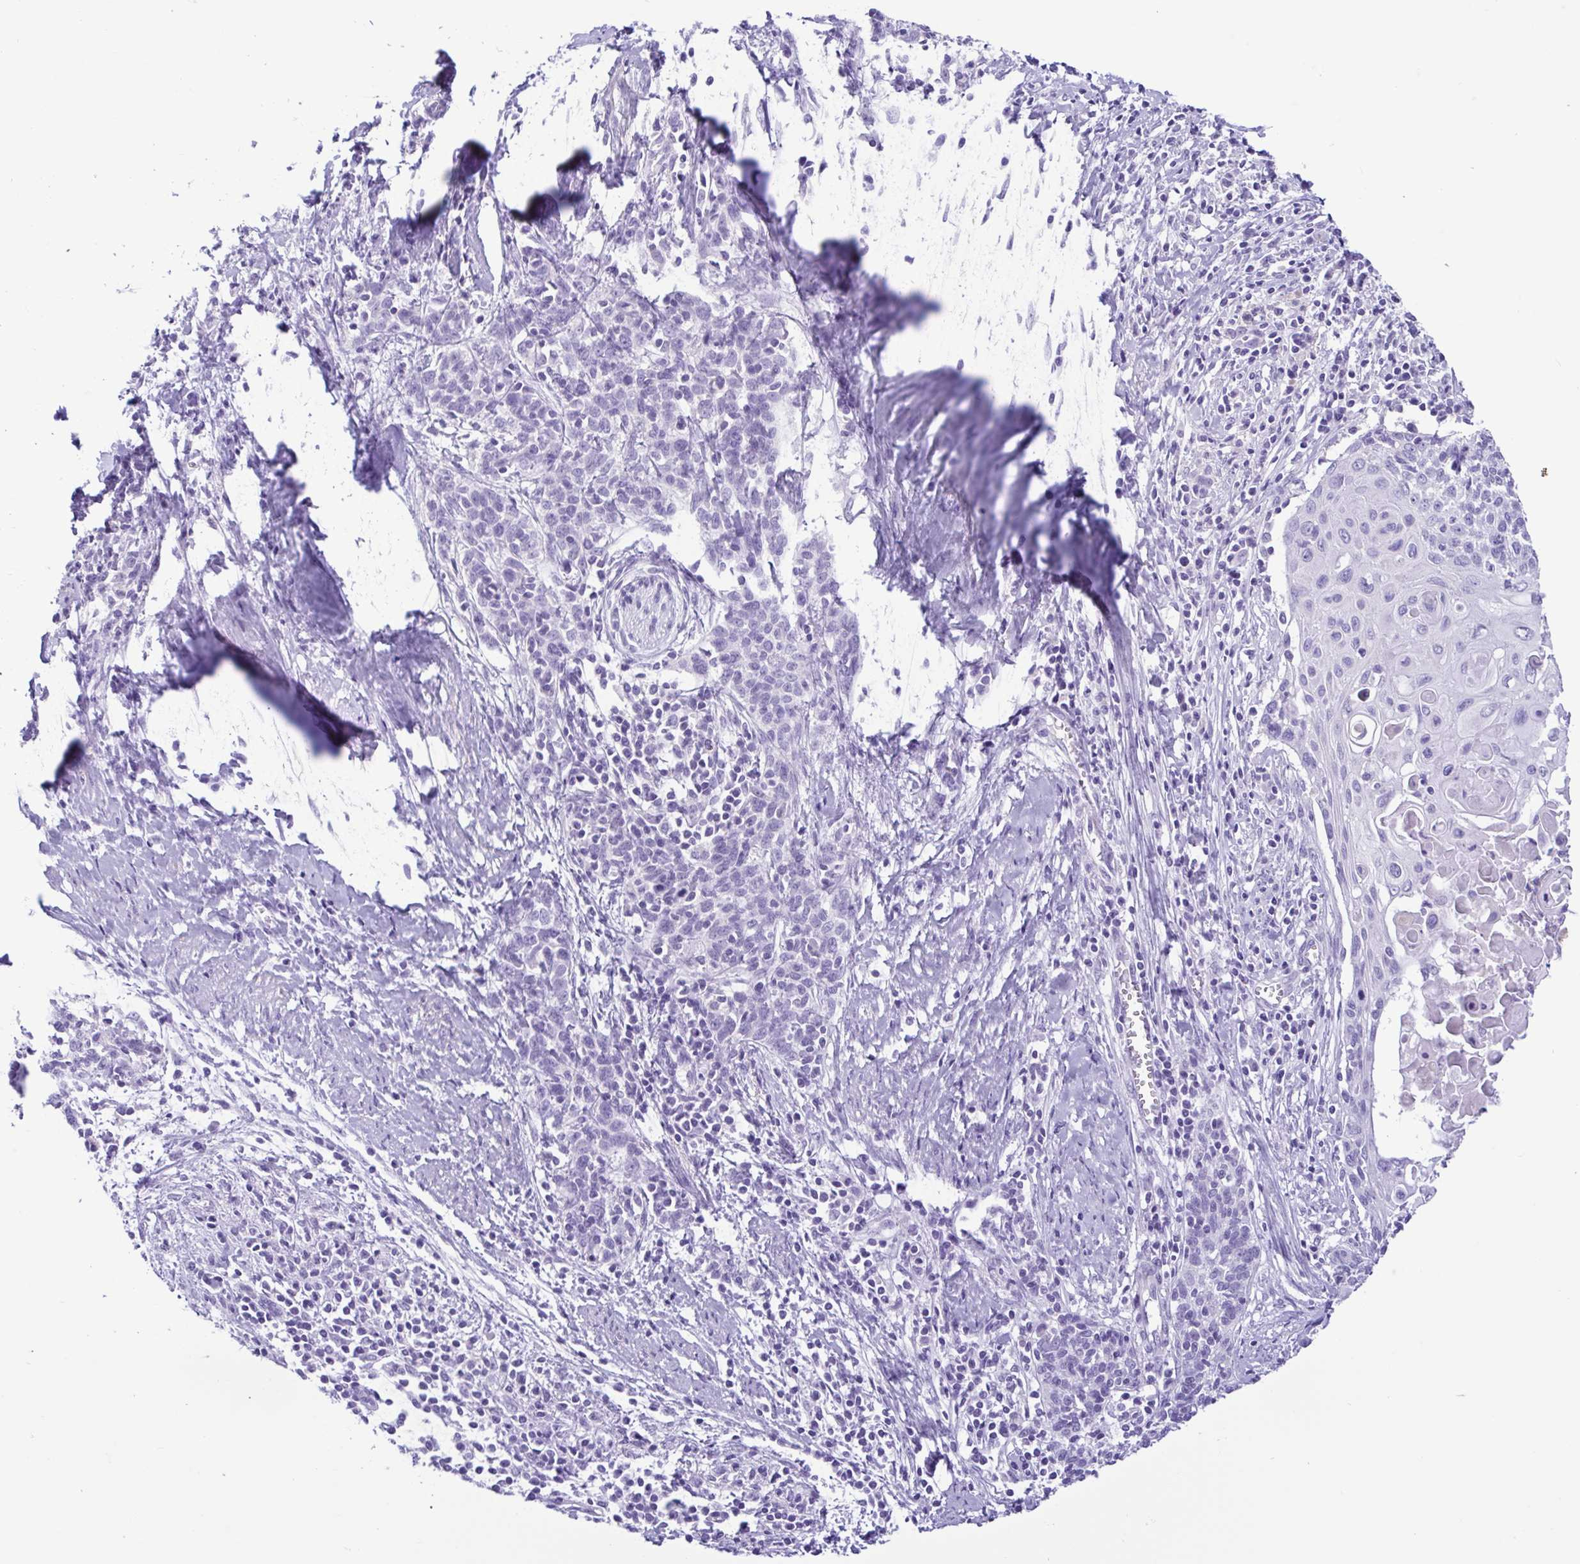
{"staining": {"intensity": "negative", "quantity": "none", "location": "none"}, "tissue": "cervical cancer", "cell_type": "Tumor cells", "image_type": "cancer", "snomed": [{"axis": "morphology", "description": "Squamous cell carcinoma, NOS"}, {"axis": "topography", "description": "Cervix"}], "caption": "Tumor cells show no significant positivity in cervical squamous cell carcinoma. Nuclei are stained in blue.", "gene": "CBY2", "patient": {"sex": "female", "age": 39}}